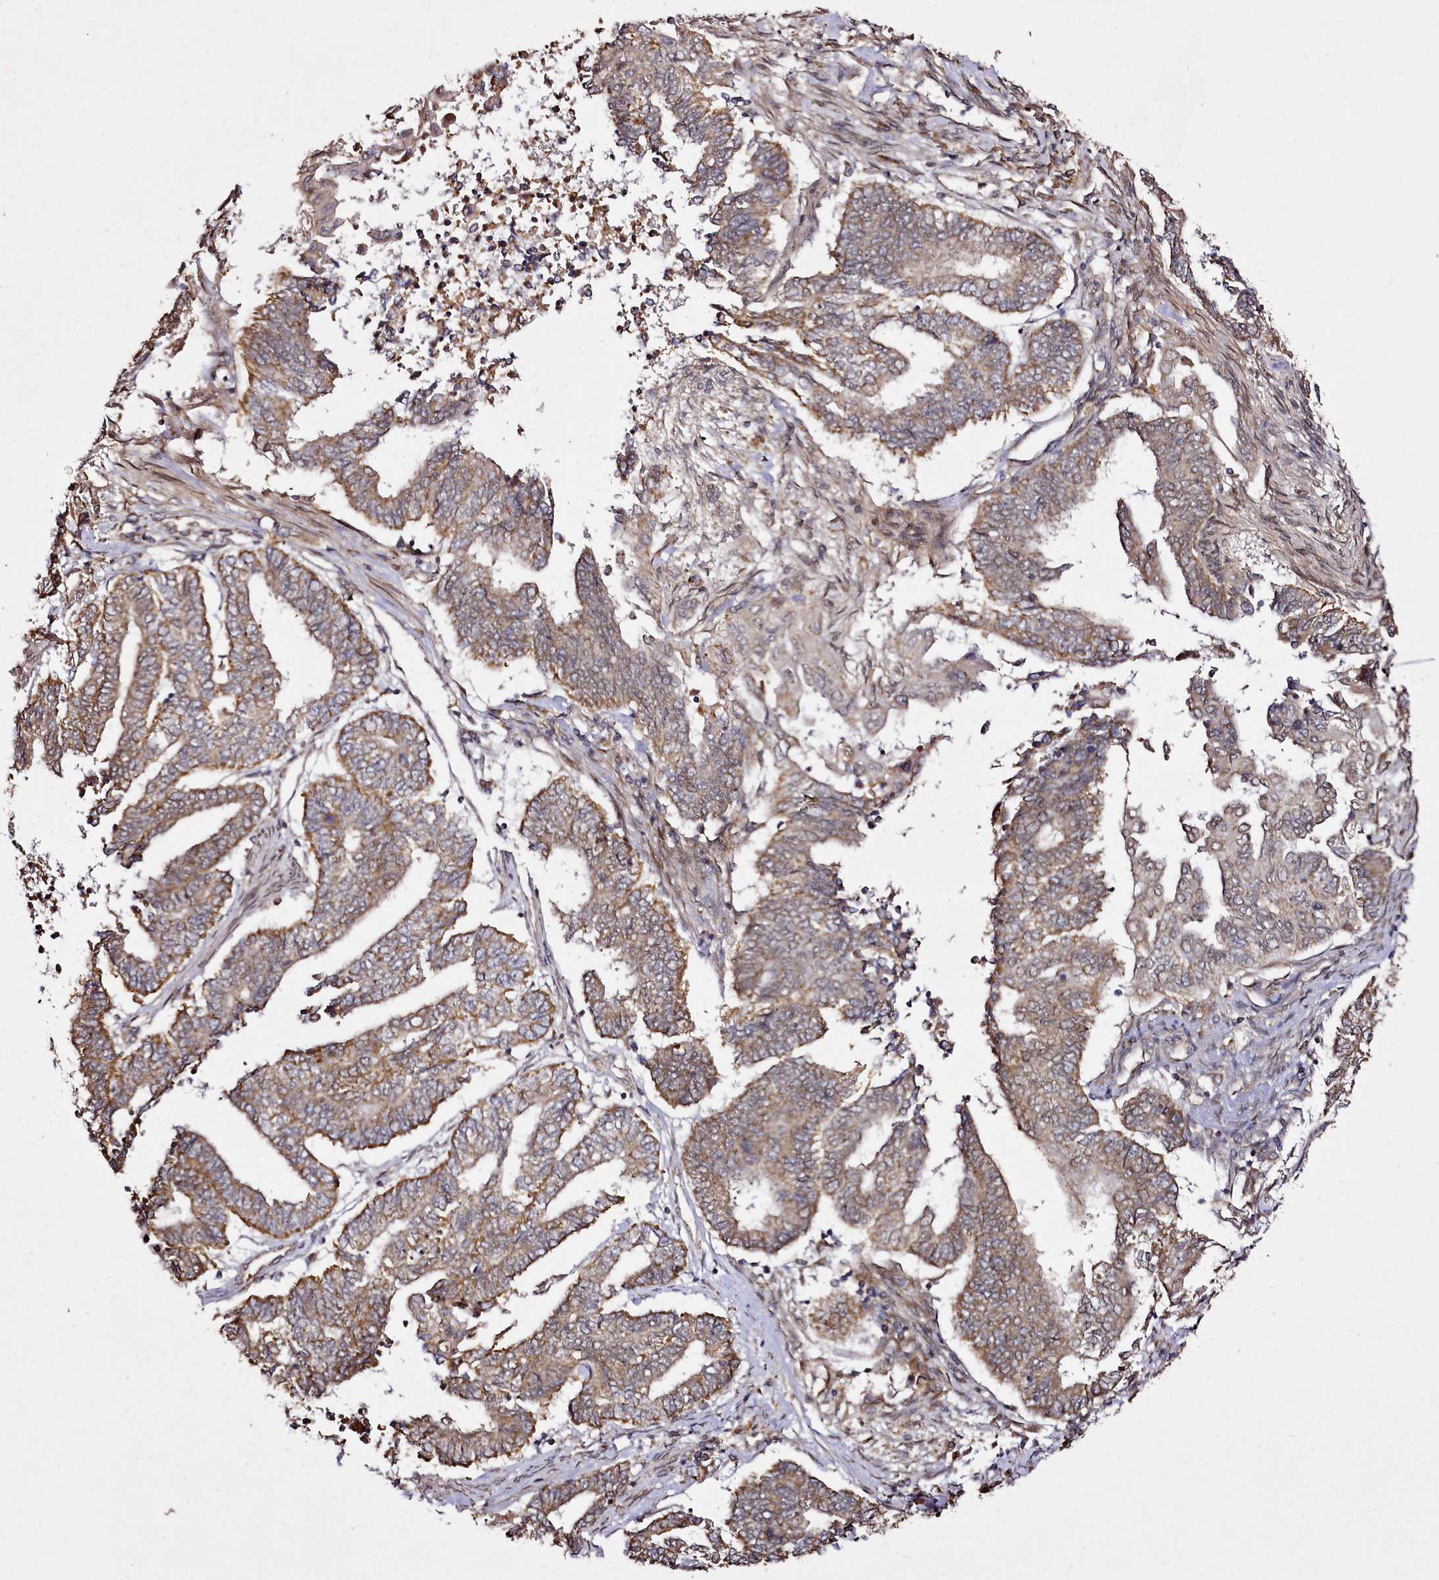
{"staining": {"intensity": "moderate", "quantity": ">75%", "location": "cytoplasmic/membranous"}, "tissue": "endometrial cancer", "cell_type": "Tumor cells", "image_type": "cancer", "snomed": [{"axis": "morphology", "description": "Adenocarcinoma, NOS"}, {"axis": "topography", "description": "Uterus"}, {"axis": "topography", "description": "Endometrium"}], "caption": "Endometrial adenocarcinoma stained with a protein marker demonstrates moderate staining in tumor cells.", "gene": "EDIL3", "patient": {"sex": "female", "age": 70}}